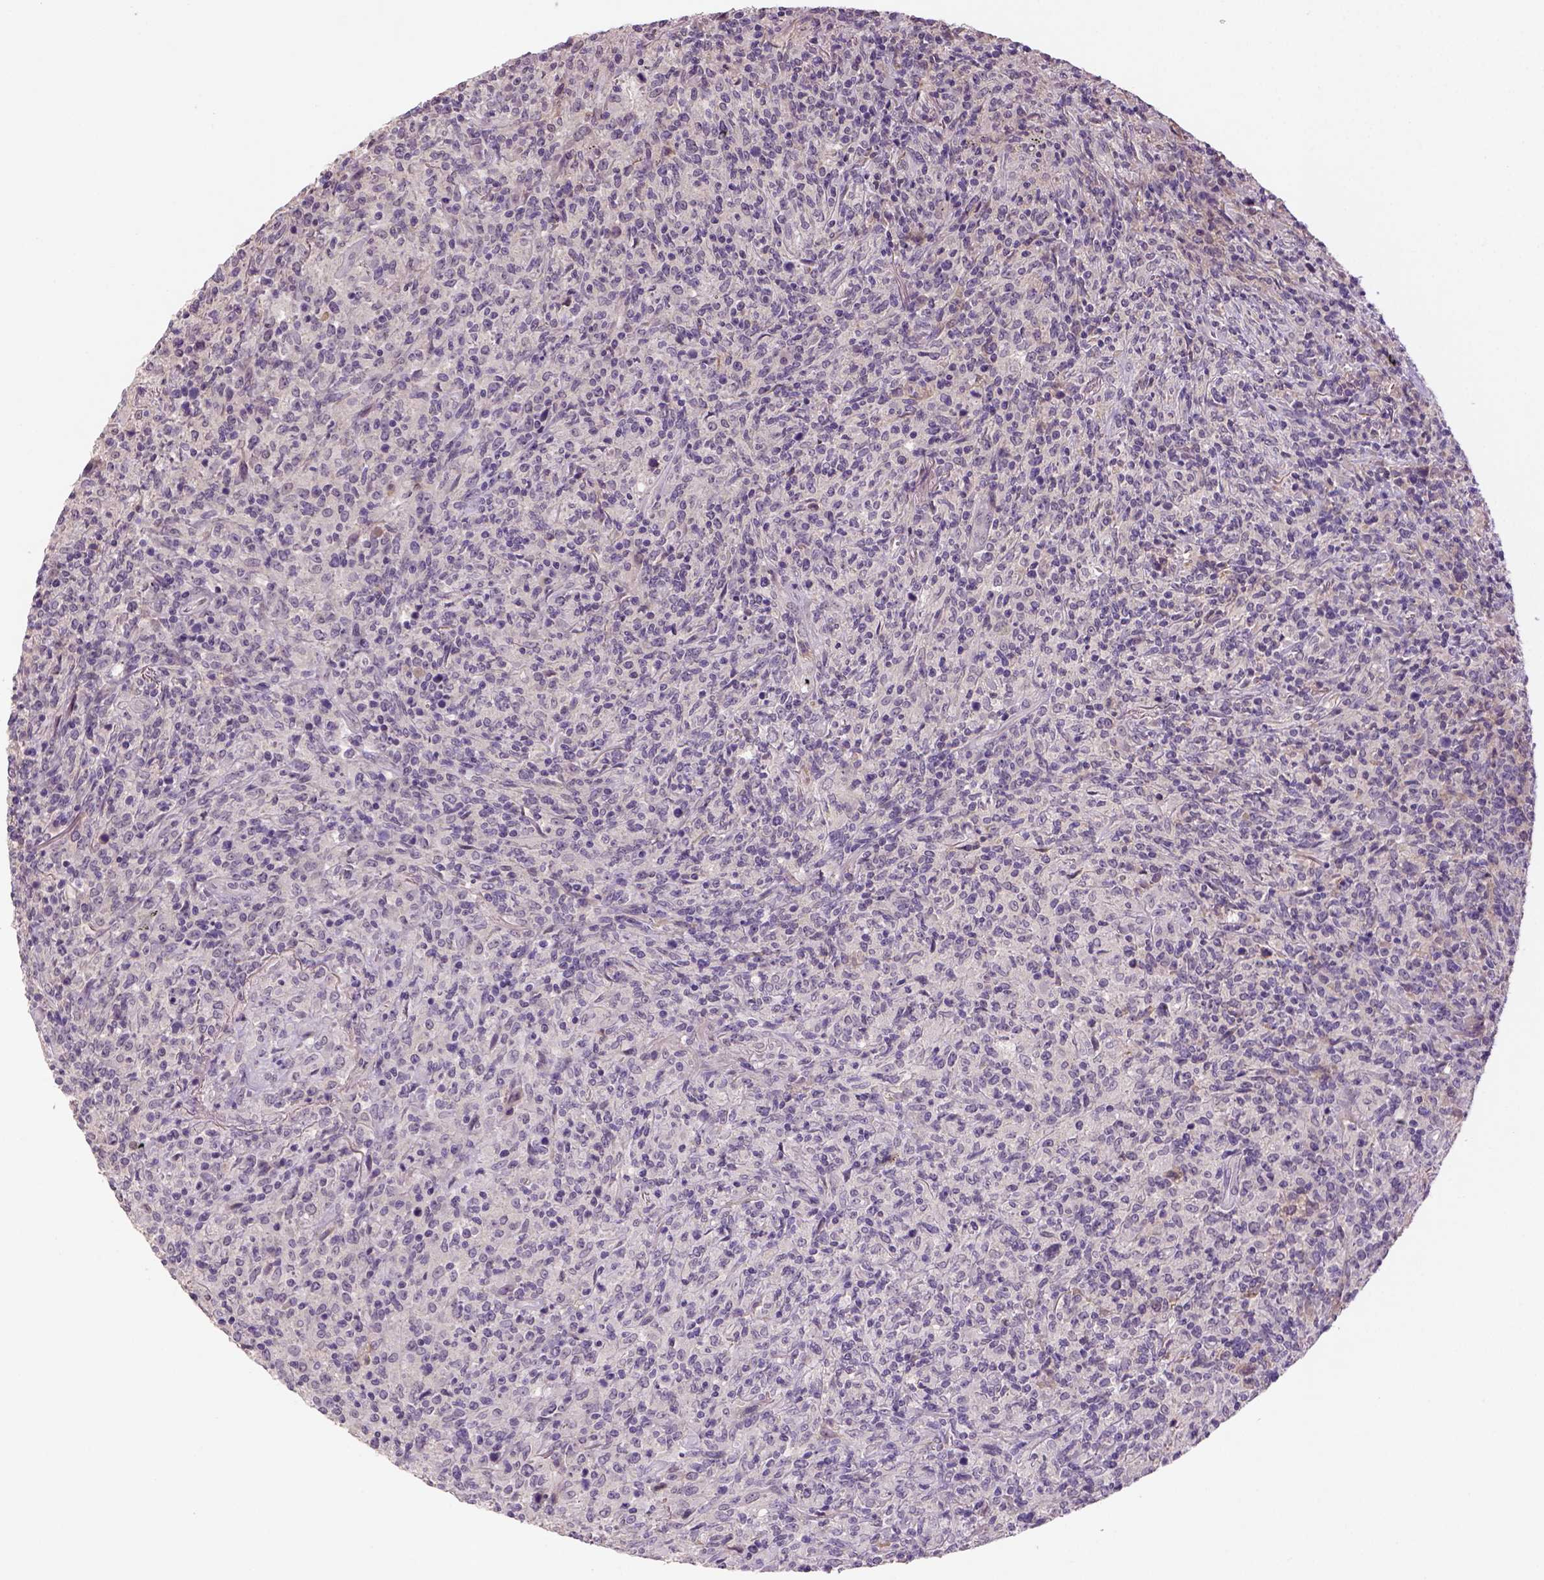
{"staining": {"intensity": "negative", "quantity": "none", "location": "none"}, "tissue": "lymphoma", "cell_type": "Tumor cells", "image_type": "cancer", "snomed": [{"axis": "morphology", "description": "Malignant lymphoma, non-Hodgkin's type, High grade"}, {"axis": "topography", "description": "Lung"}], "caption": "Malignant lymphoma, non-Hodgkin's type (high-grade) stained for a protein using immunohistochemistry (IHC) demonstrates no staining tumor cells.", "gene": "NLGN2", "patient": {"sex": "male", "age": 79}}